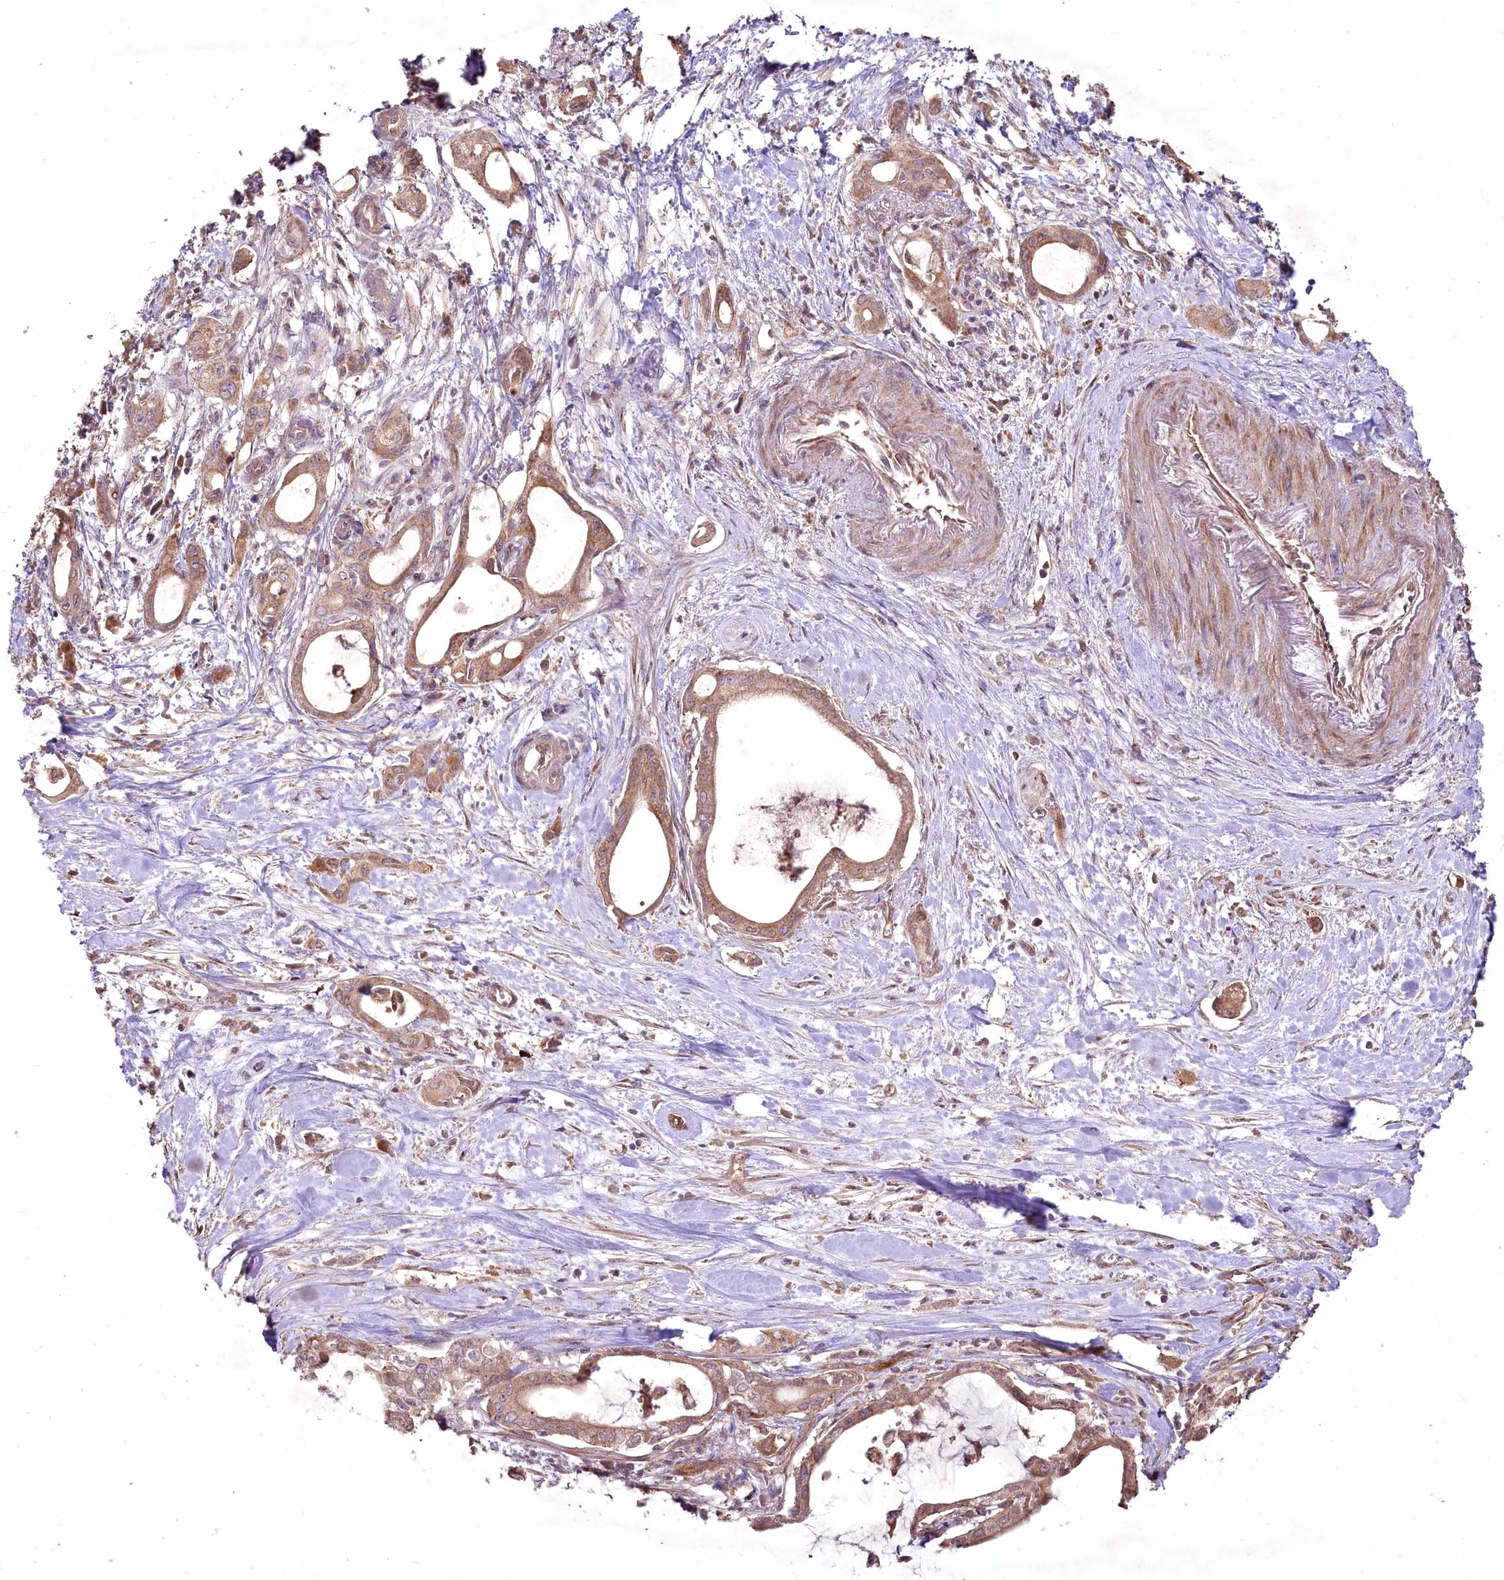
{"staining": {"intensity": "moderate", "quantity": ">75%", "location": "cytoplasmic/membranous"}, "tissue": "pancreatic cancer", "cell_type": "Tumor cells", "image_type": "cancer", "snomed": [{"axis": "morphology", "description": "Adenocarcinoma, NOS"}, {"axis": "topography", "description": "Pancreas"}], "caption": "Approximately >75% of tumor cells in adenocarcinoma (pancreatic) exhibit moderate cytoplasmic/membranous protein positivity as visualized by brown immunohistochemical staining.", "gene": "SH3TC1", "patient": {"sex": "male", "age": 72}}